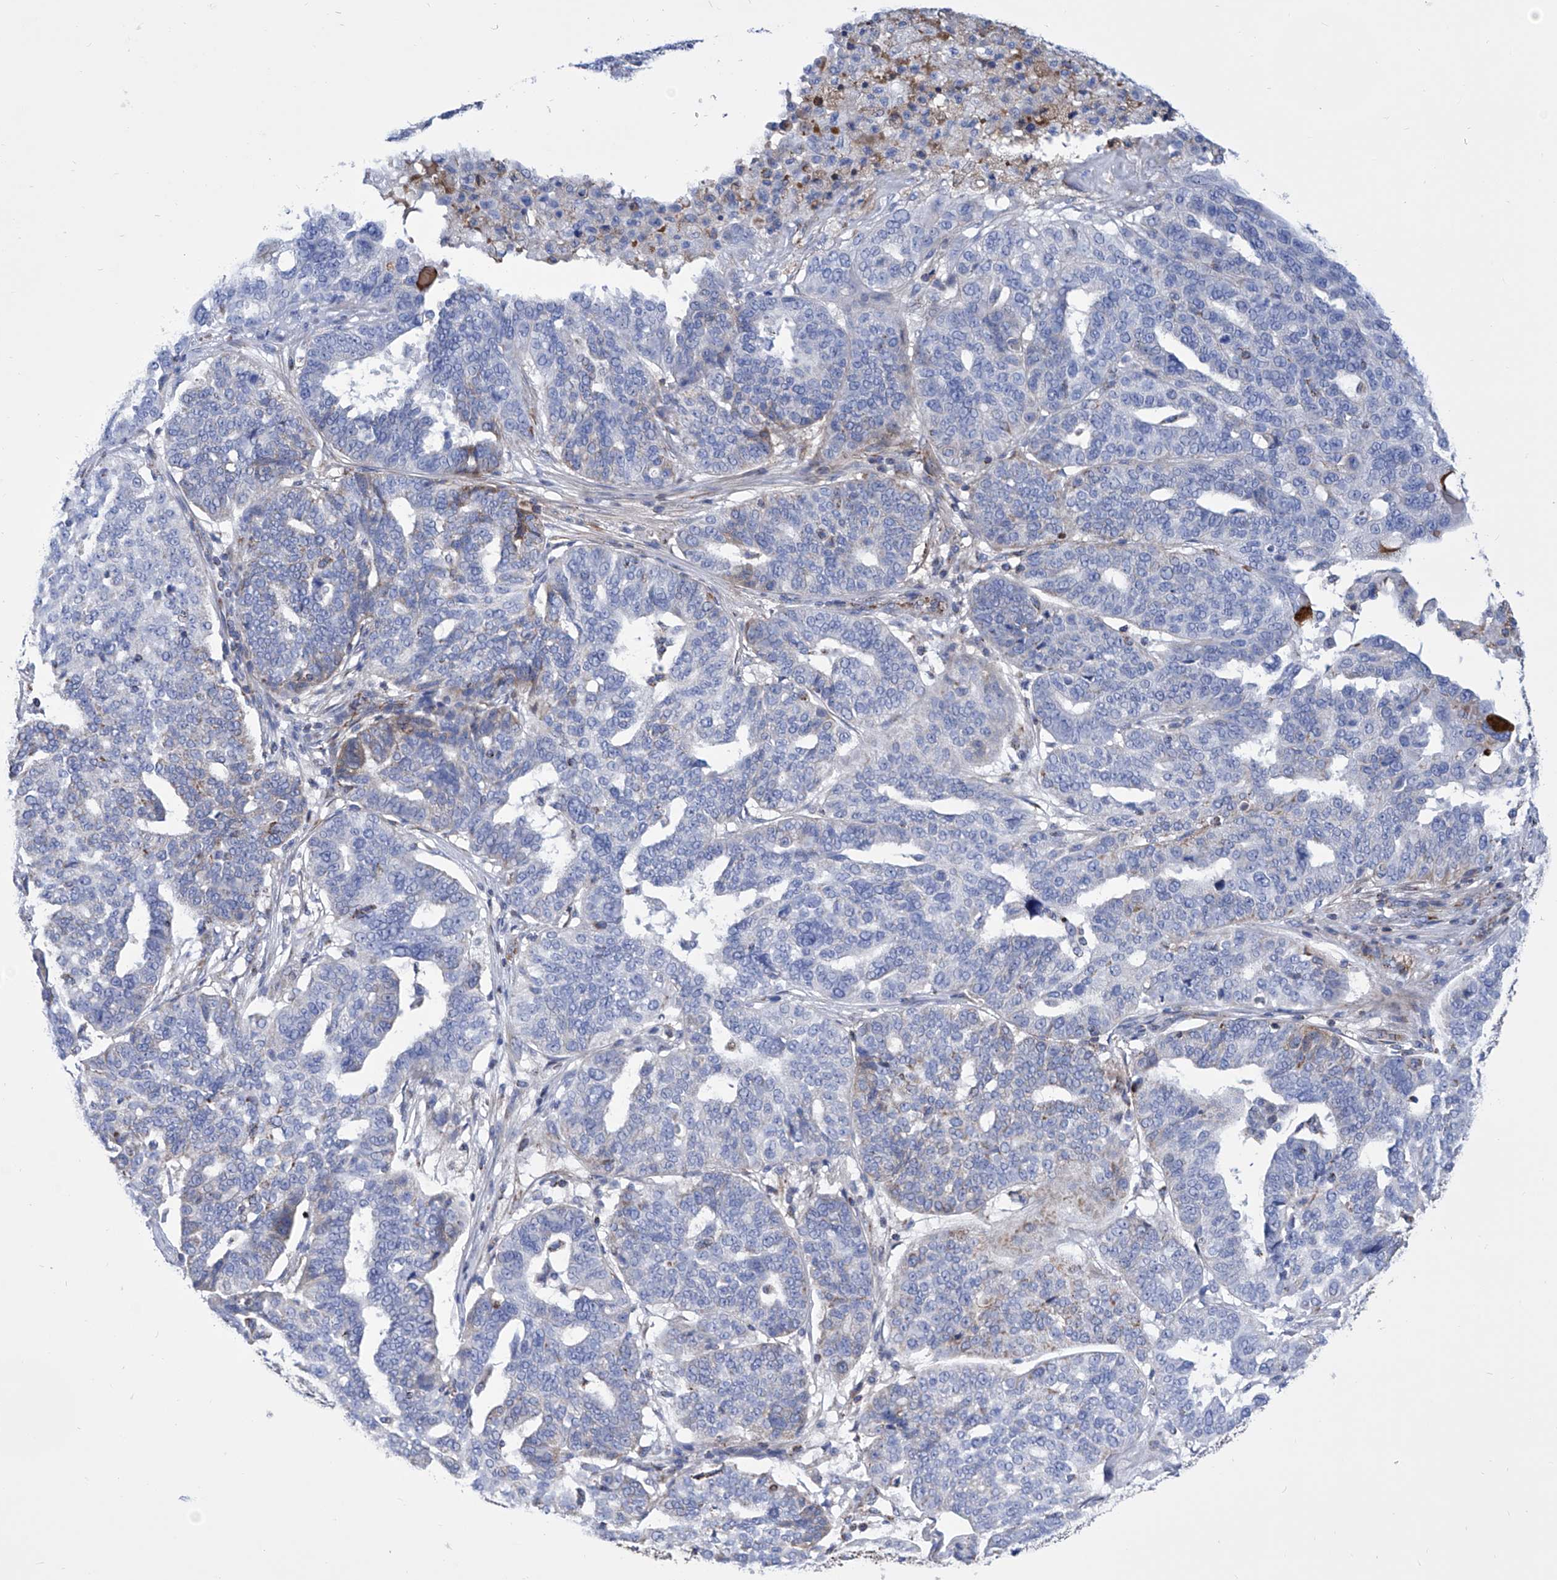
{"staining": {"intensity": "negative", "quantity": "none", "location": "none"}, "tissue": "ovarian cancer", "cell_type": "Tumor cells", "image_type": "cancer", "snomed": [{"axis": "morphology", "description": "Cystadenocarcinoma, serous, NOS"}, {"axis": "topography", "description": "Ovary"}], "caption": "Human ovarian cancer (serous cystadenocarcinoma) stained for a protein using IHC shows no expression in tumor cells.", "gene": "SRBD1", "patient": {"sex": "female", "age": 59}}